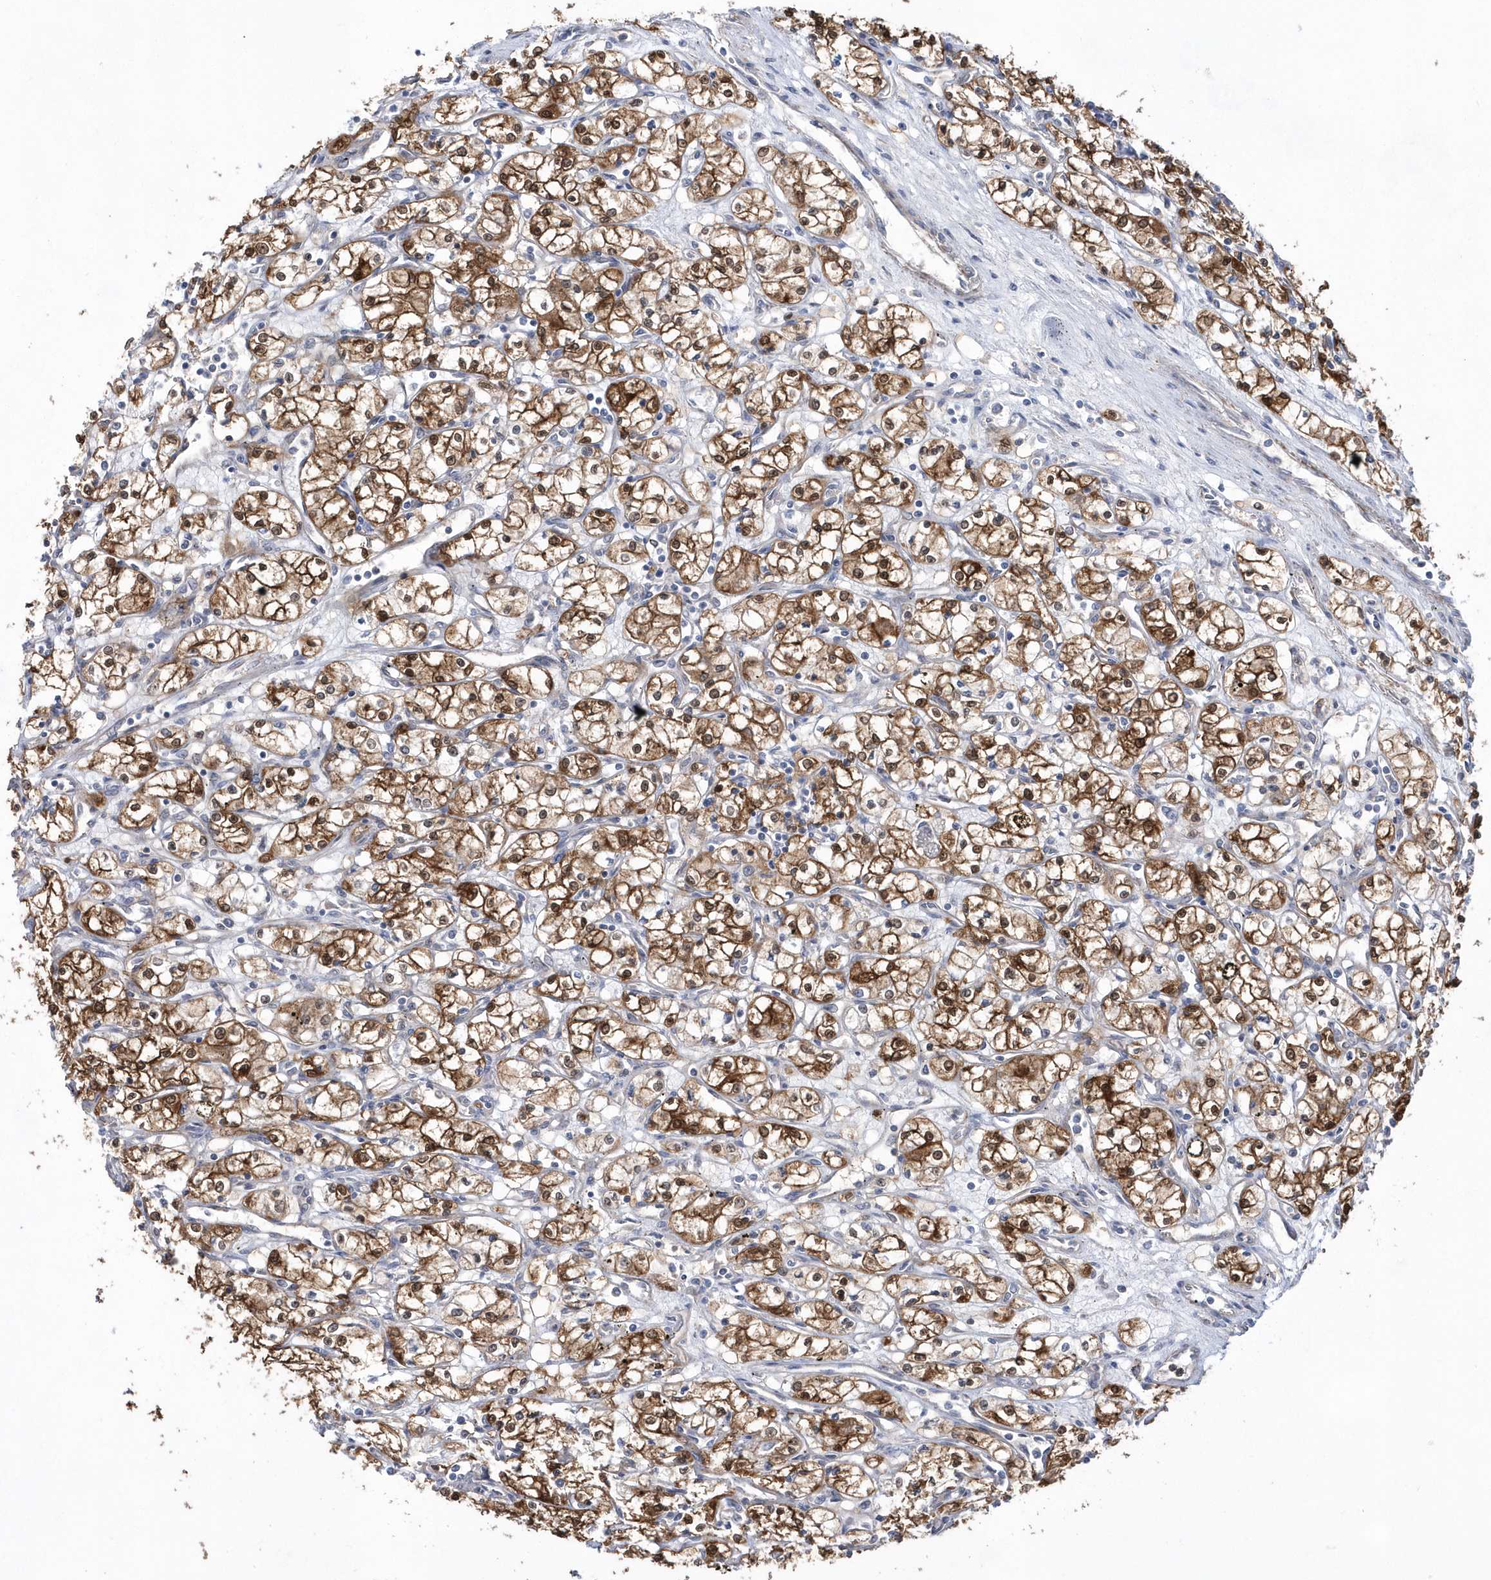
{"staining": {"intensity": "strong", "quantity": ">75%", "location": "cytoplasmic/membranous,nuclear"}, "tissue": "renal cancer", "cell_type": "Tumor cells", "image_type": "cancer", "snomed": [{"axis": "morphology", "description": "Adenocarcinoma, NOS"}, {"axis": "topography", "description": "Kidney"}], "caption": "Strong cytoplasmic/membranous and nuclear expression for a protein is identified in about >75% of tumor cells of renal cancer (adenocarcinoma) using immunohistochemistry (IHC).", "gene": "BDH2", "patient": {"sex": "male", "age": 59}}